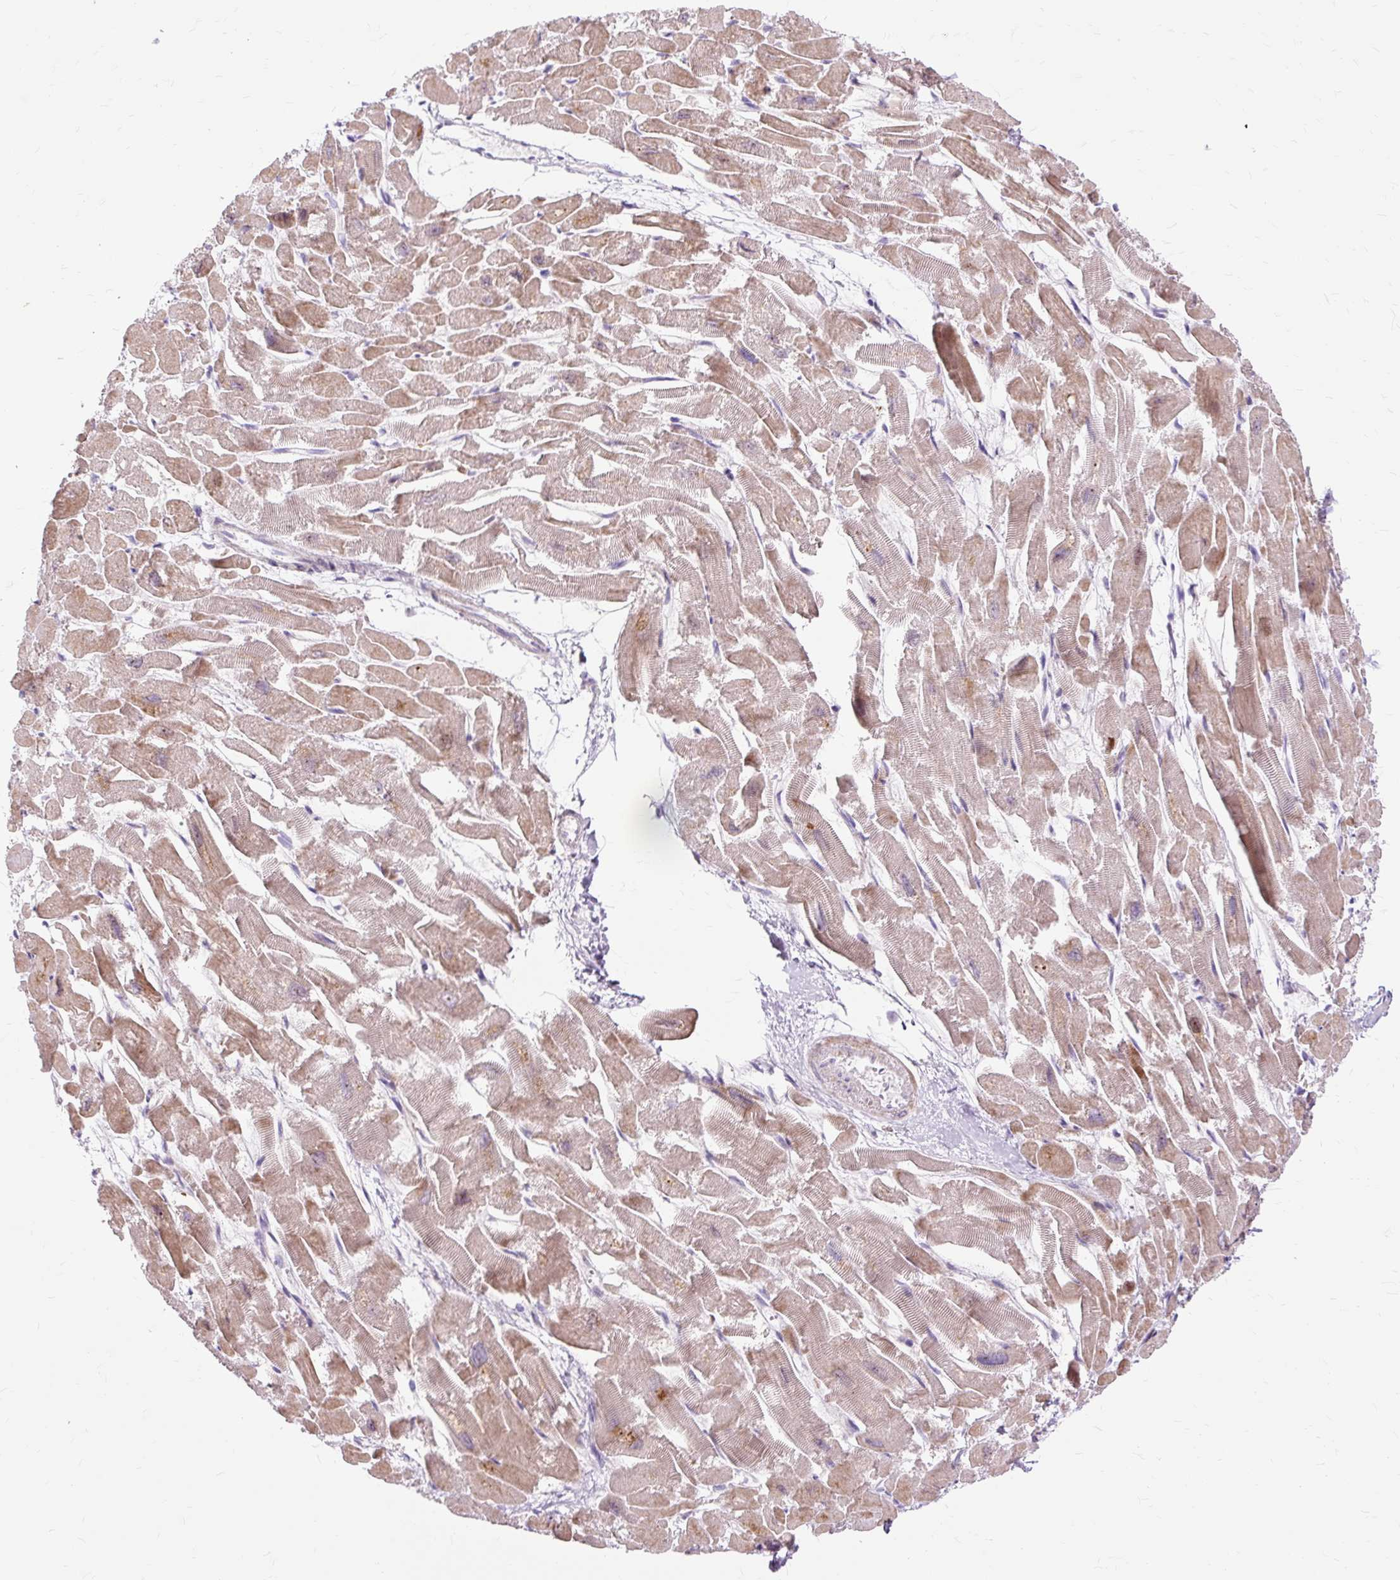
{"staining": {"intensity": "moderate", "quantity": ">75%", "location": "cytoplasmic/membranous"}, "tissue": "heart muscle", "cell_type": "Cardiomyocytes", "image_type": "normal", "snomed": [{"axis": "morphology", "description": "Normal tissue, NOS"}, {"axis": "topography", "description": "Heart"}], "caption": "Protein expression analysis of benign heart muscle demonstrates moderate cytoplasmic/membranous expression in about >75% of cardiomyocytes.", "gene": "DCTN4", "patient": {"sex": "male", "age": 54}}